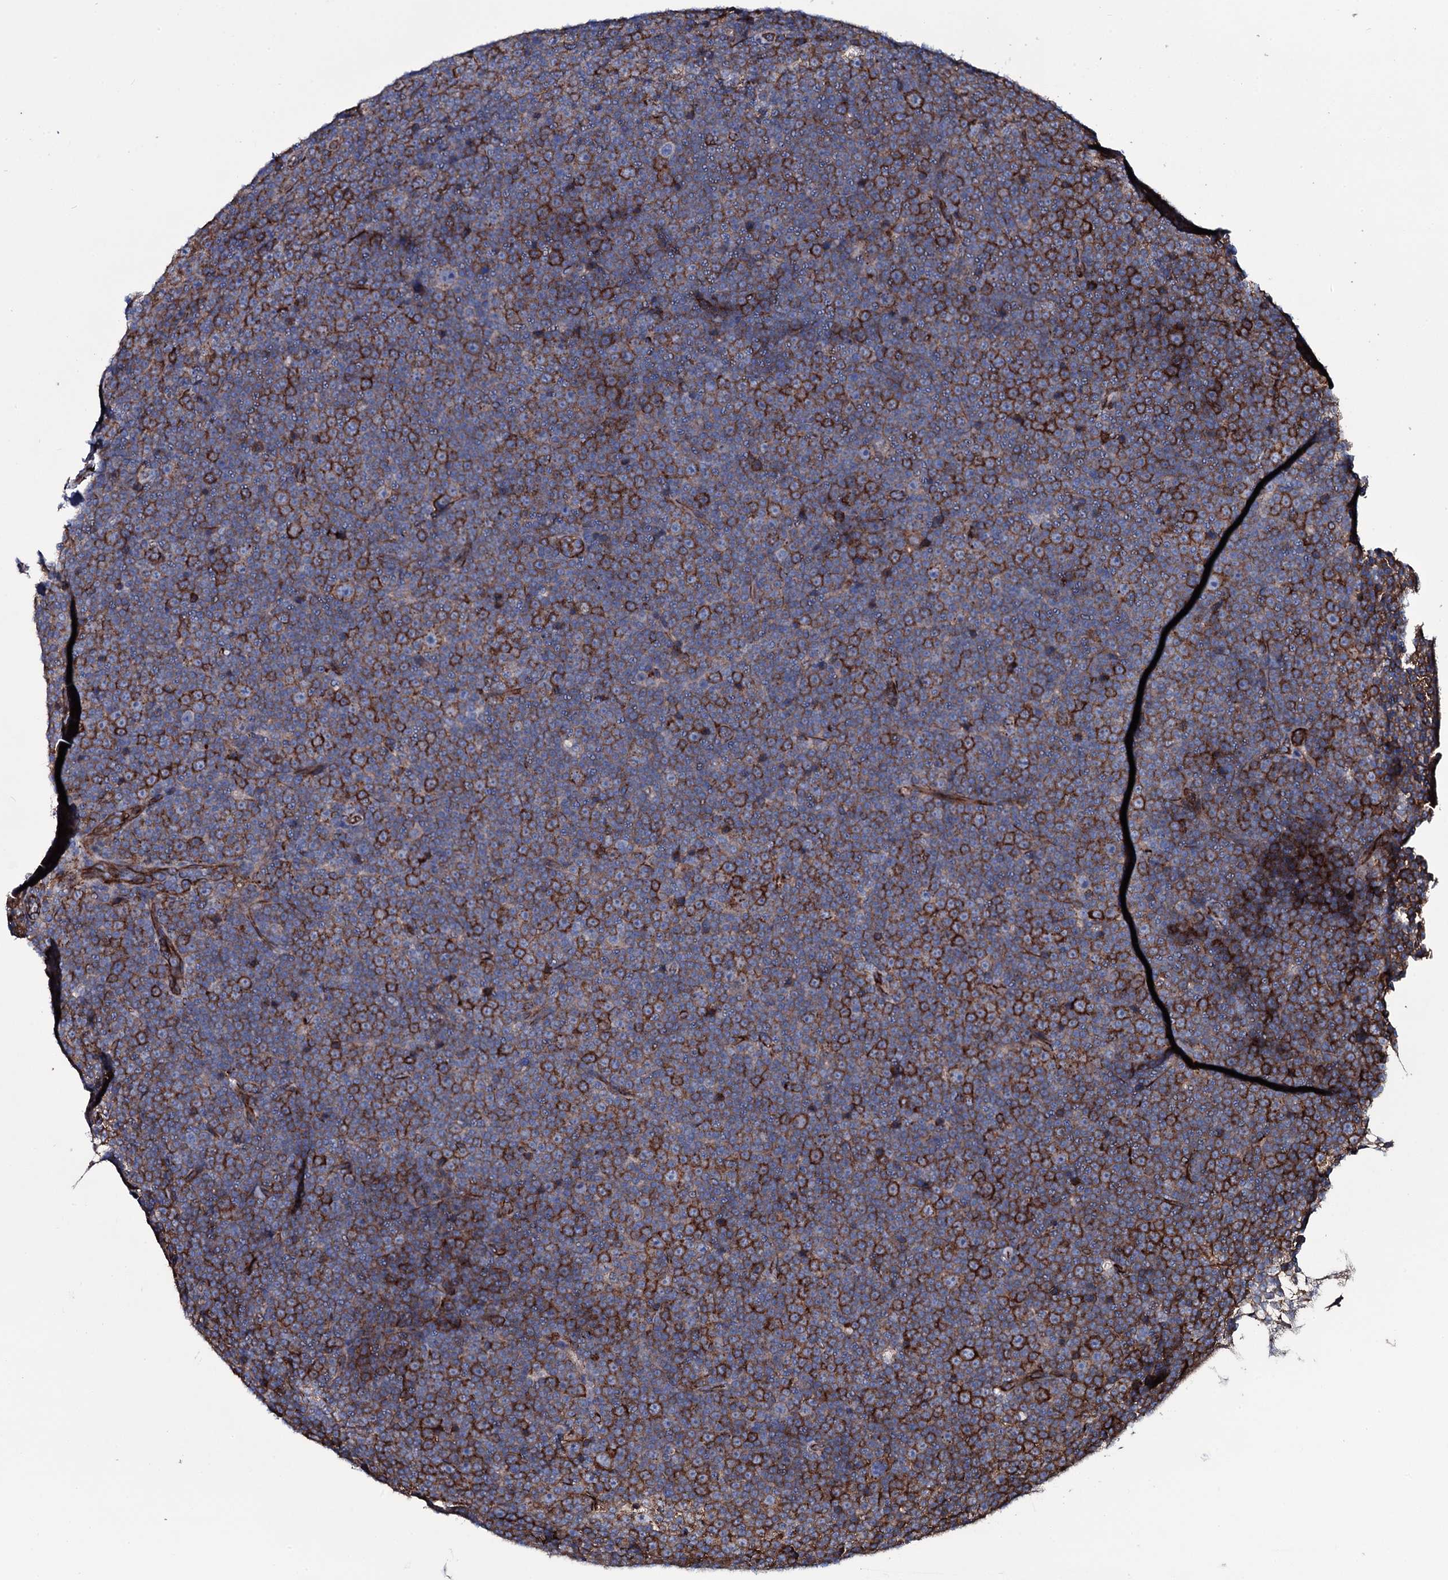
{"staining": {"intensity": "strong", "quantity": ">75%", "location": "cytoplasmic/membranous"}, "tissue": "lymphoma", "cell_type": "Tumor cells", "image_type": "cancer", "snomed": [{"axis": "morphology", "description": "Malignant lymphoma, non-Hodgkin's type, Low grade"}, {"axis": "topography", "description": "Lymph node"}], "caption": "IHC image of human low-grade malignant lymphoma, non-Hodgkin's type stained for a protein (brown), which exhibits high levels of strong cytoplasmic/membranous positivity in approximately >75% of tumor cells.", "gene": "VAMP8", "patient": {"sex": "female", "age": 67}}